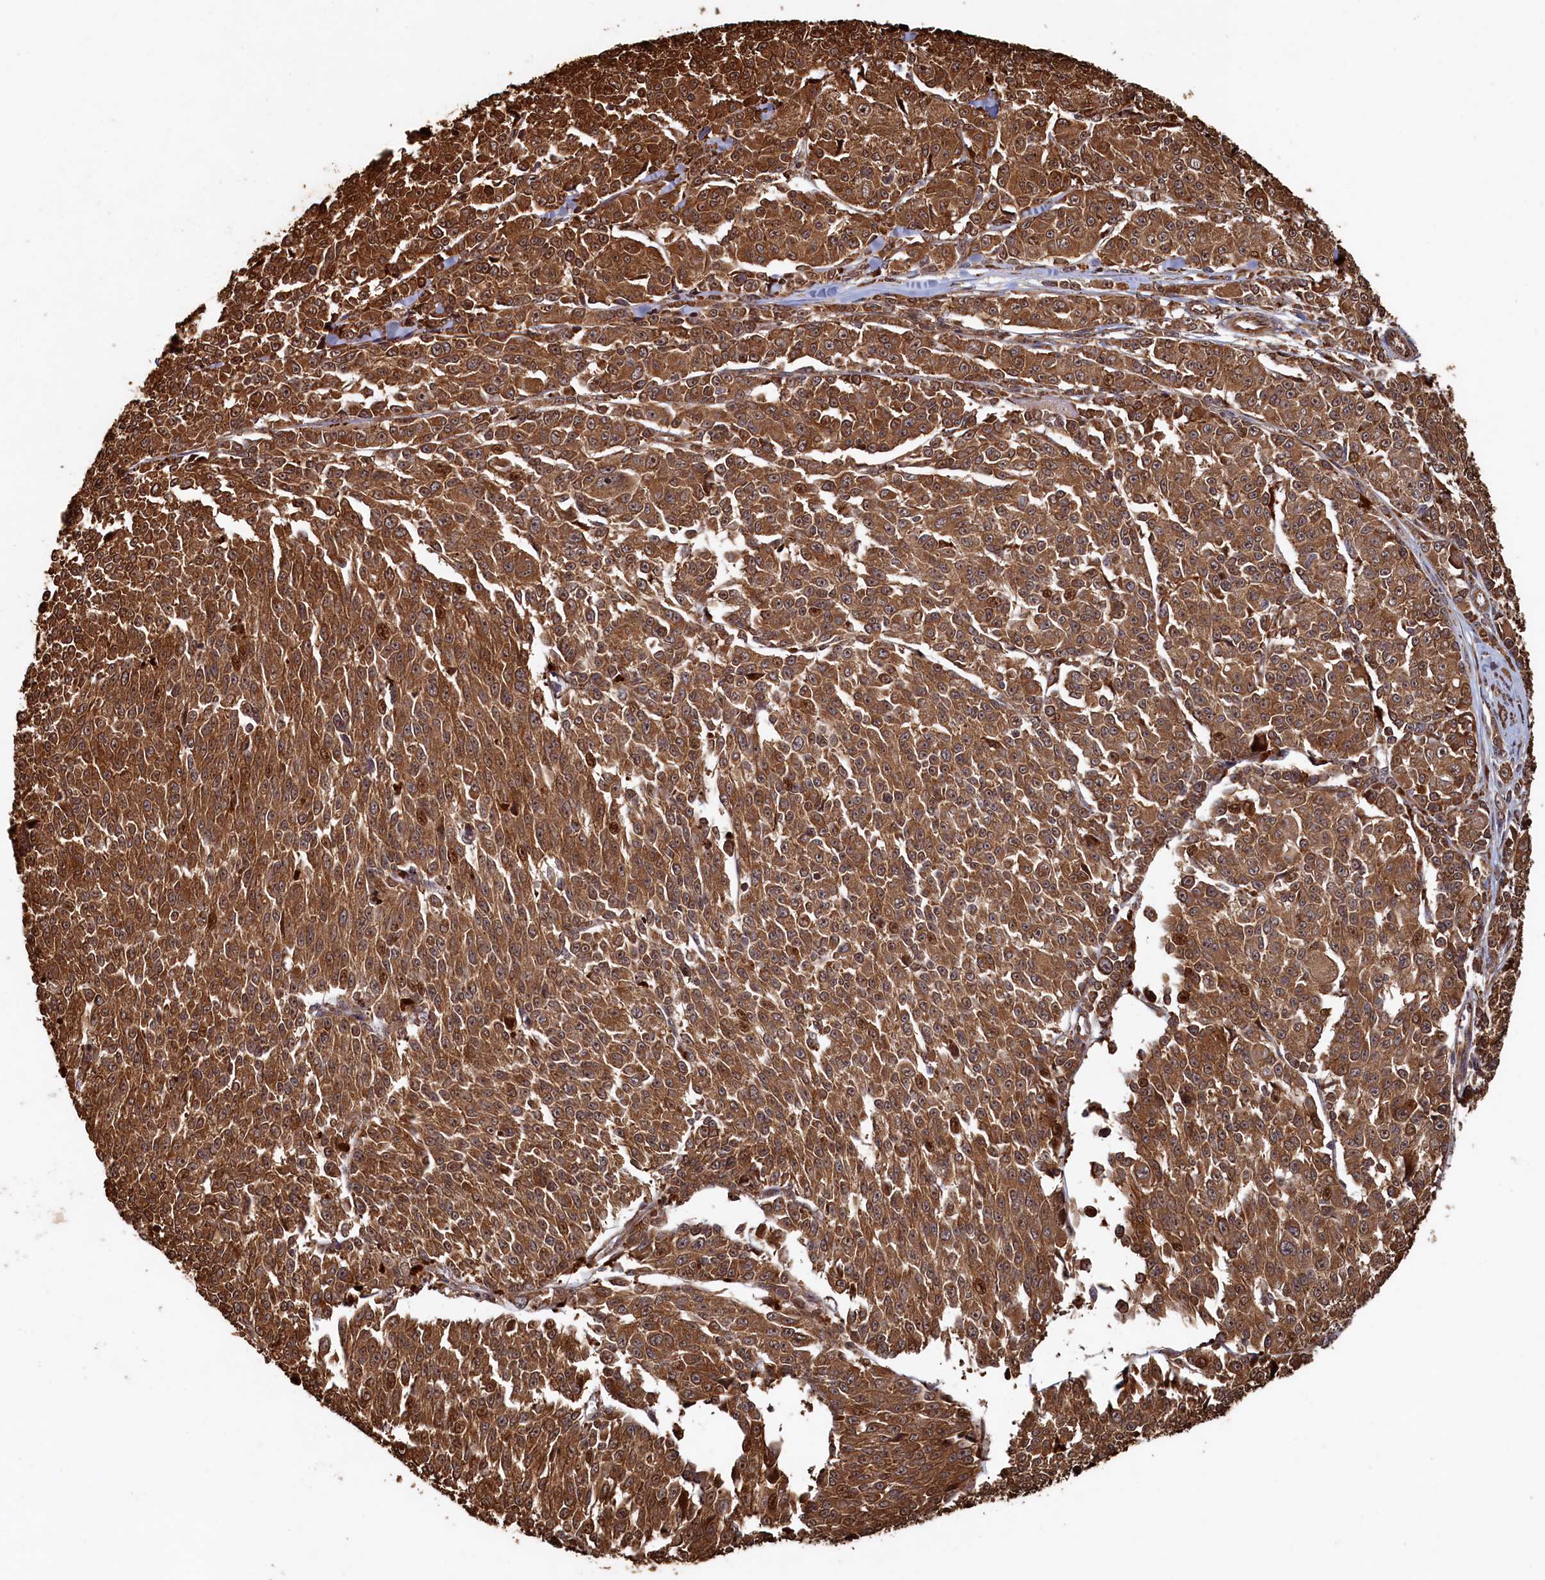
{"staining": {"intensity": "strong", "quantity": ">75%", "location": "cytoplasmic/membranous,nuclear"}, "tissue": "melanoma", "cell_type": "Tumor cells", "image_type": "cancer", "snomed": [{"axis": "morphology", "description": "Malignant melanoma, NOS"}, {"axis": "topography", "description": "Skin"}], "caption": "Brown immunohistochemical staining in malignant melanoma exhibits strong cytoplasmic/membranous and nuclear staining in approximately >75% of tumor cells.", "gene": "PIGN", "patient": {"sex": "female", "age": 52}}